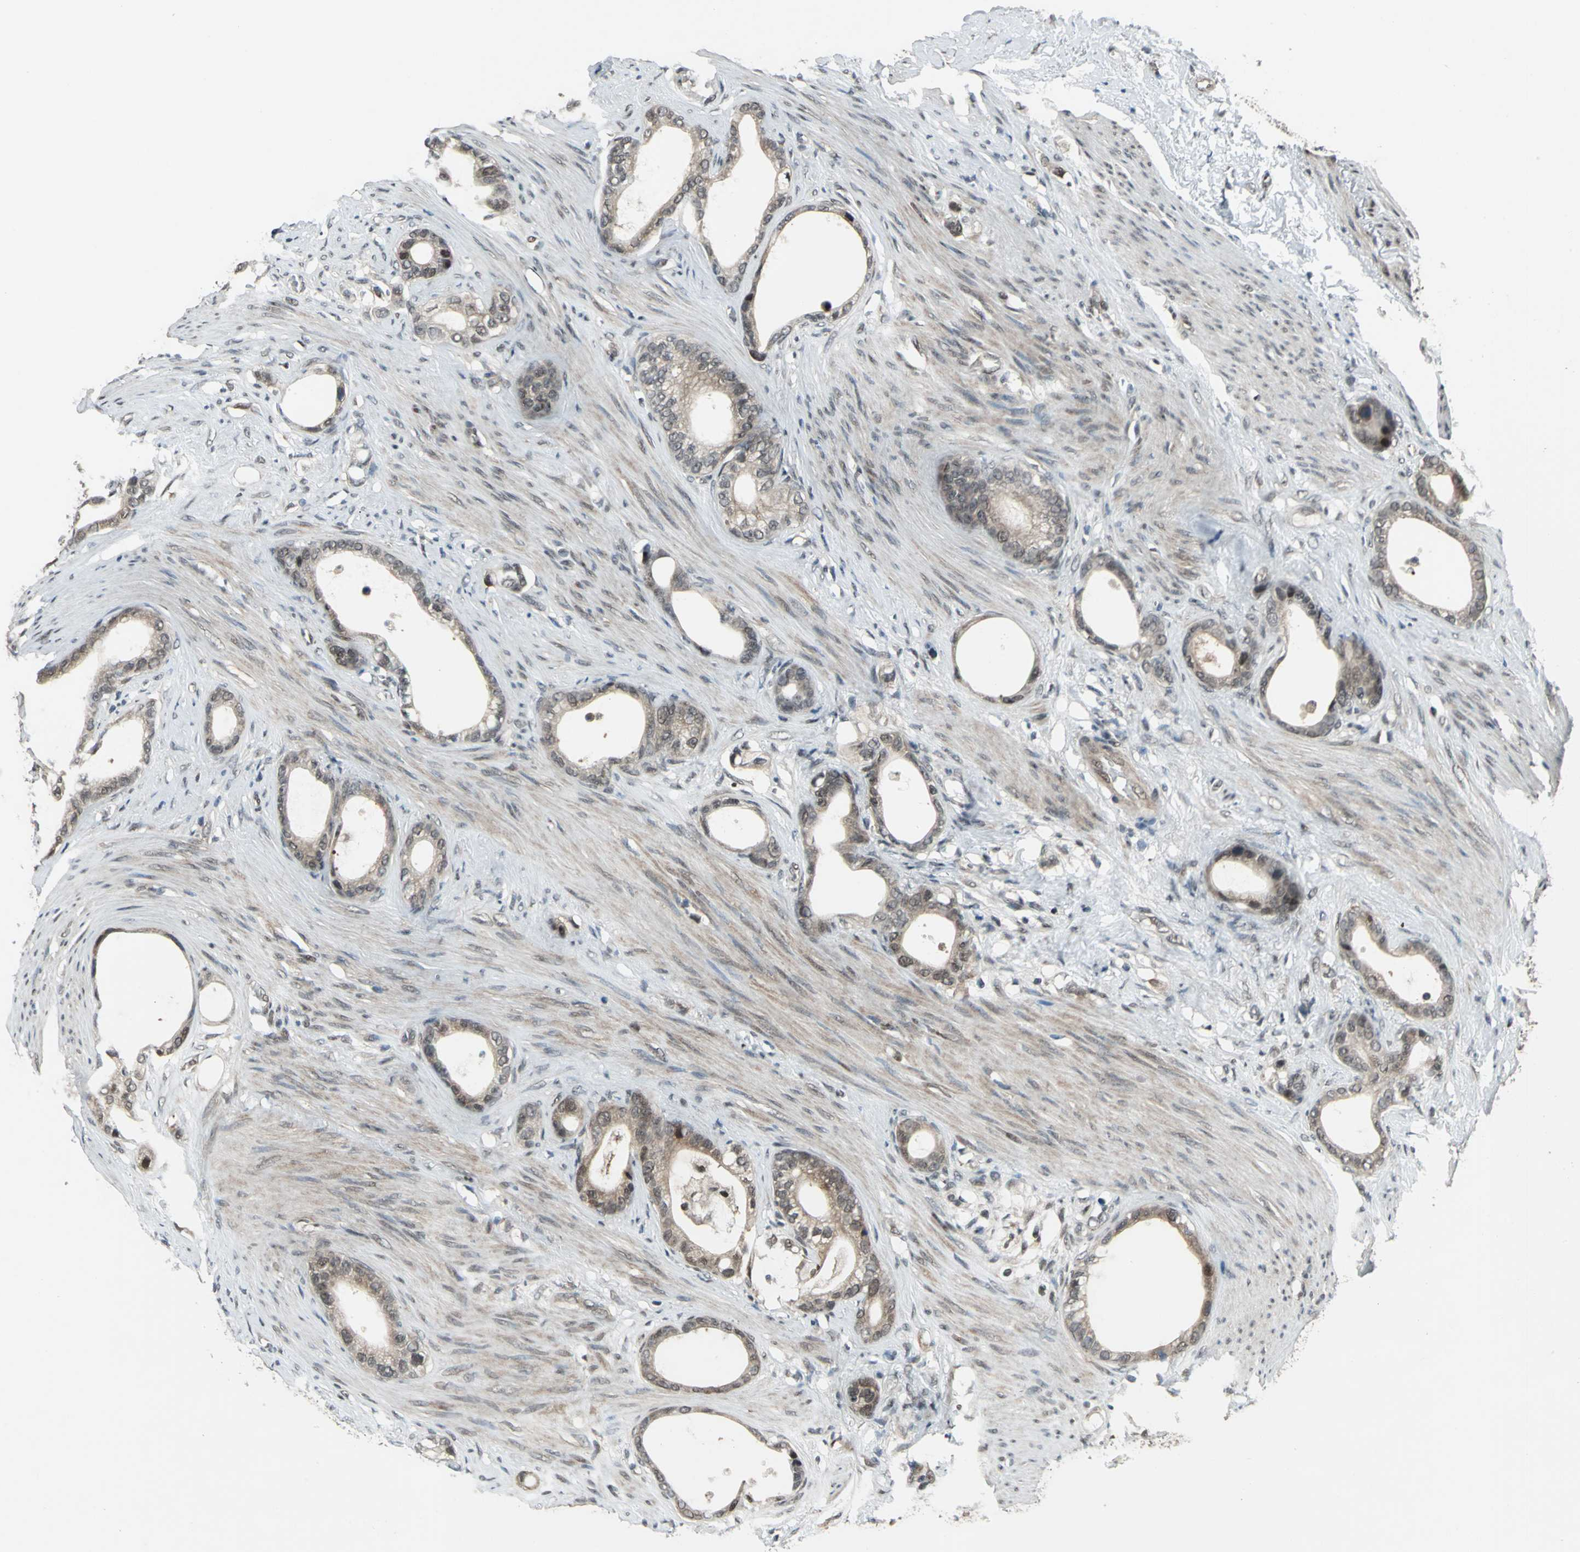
{"staining": {"intensity": "weak", "quantity": ">75%", "location": "cytoplasmic/membranous,nuclear"}, "tissue": "stomach cancer", "cell_type": "Tumor cells", "image_type": "cancer", "snomed": [{"axis": "morphology", "description": "Adenocarcinoma, NOS"}, {"axis": "topography", "description": "Stomach"}], "caption": "The photomicrograph exhibits a brown stain indicating the presence of a protein in the cytoplasmic/membranous and nuclear of tumor cells in stomach adenocarcinoma.", "gene": "COPS5", "patient": {"sex": "female", "age": 75}}